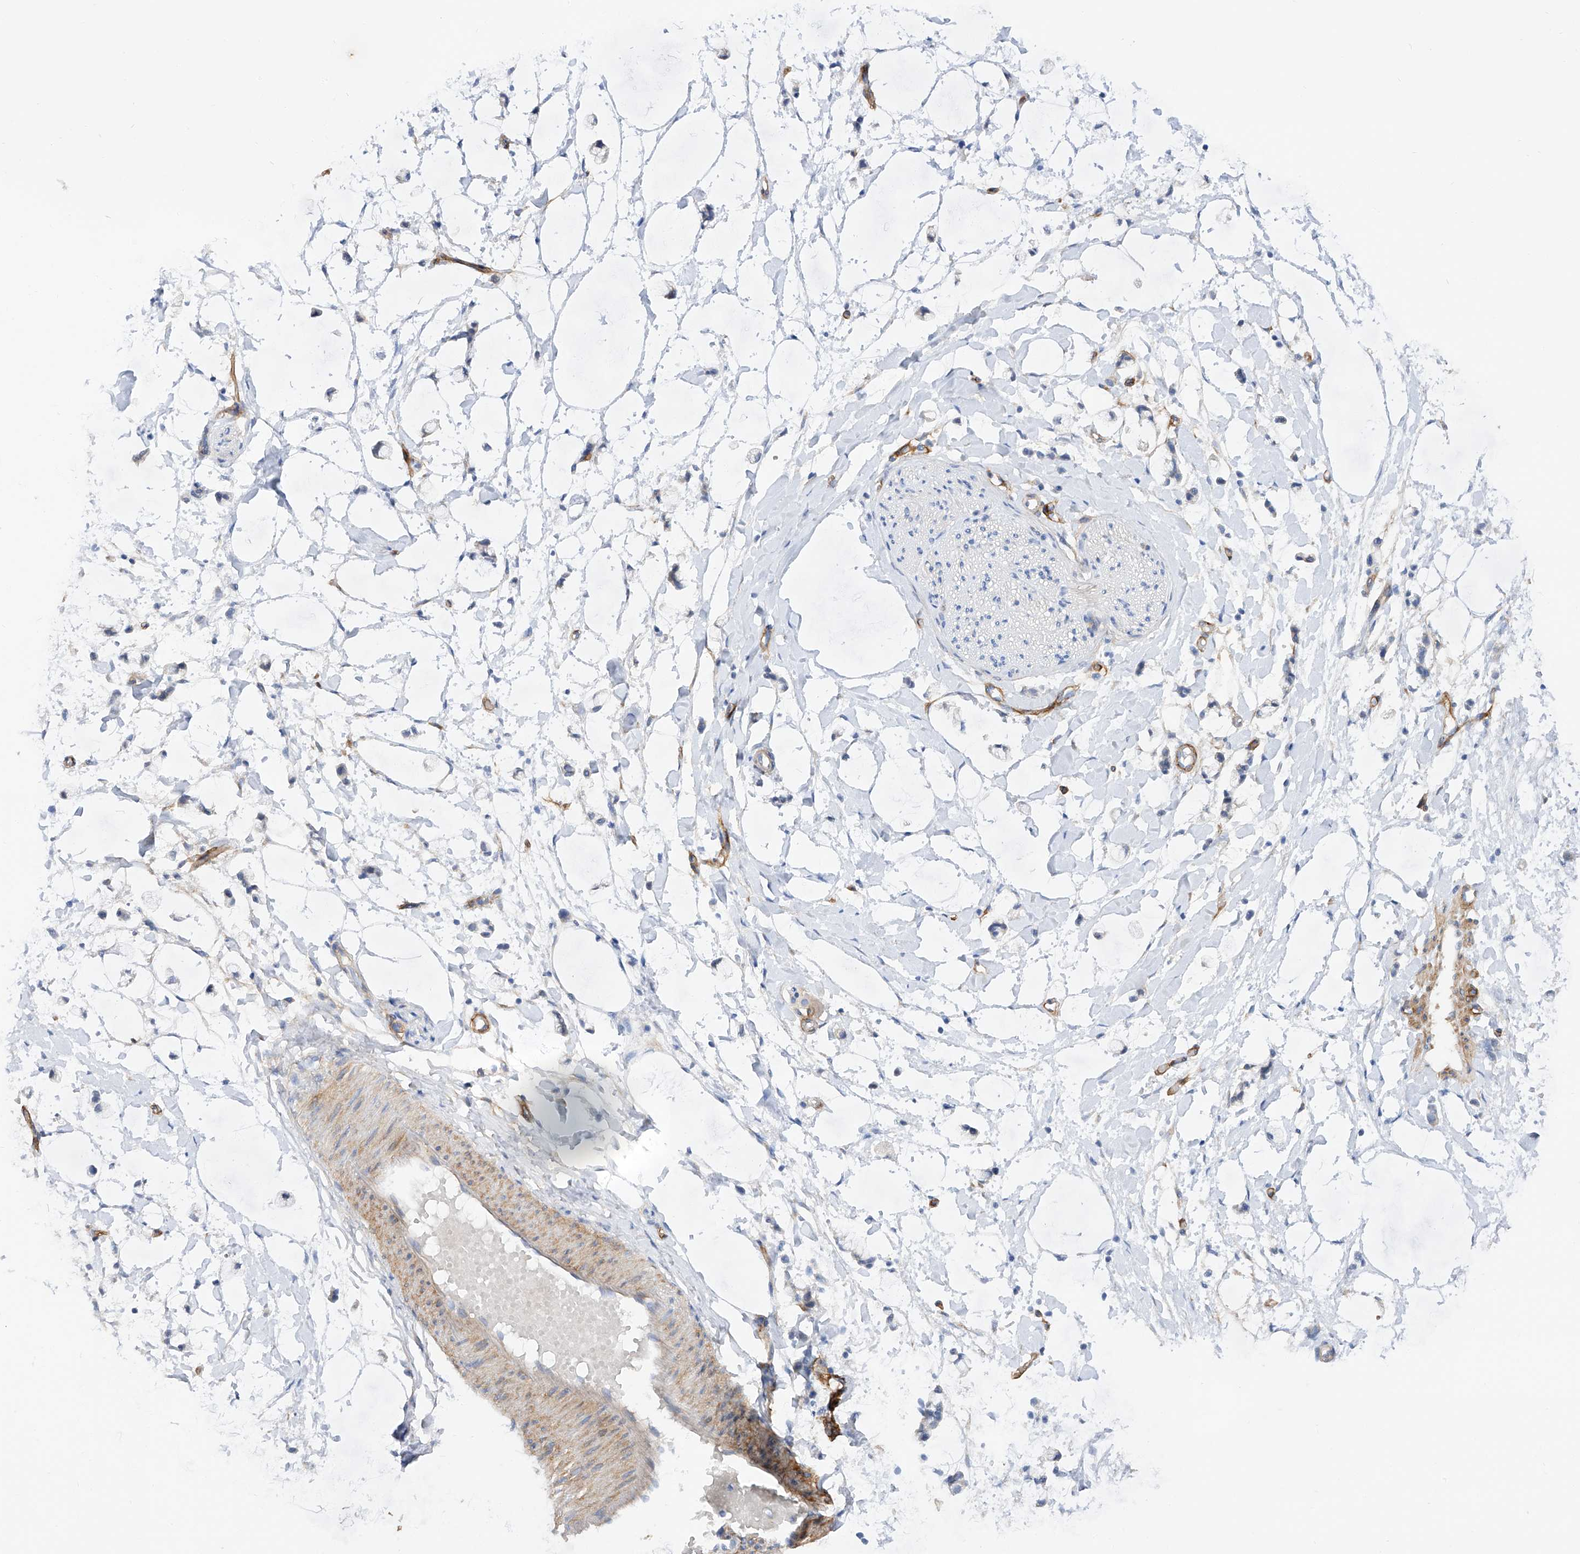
{"staining": {"intensity": "negative", "quantity": "none", "location": "none"}, "tissue": "adipose tissue", "cell_type": "Adipocytes", "image_type": "normal", "snomed": [{"axis": "morphology", "description": "Normal tissue, NOS"}, {"axis": "morphology", "description": "Adenocarcinoma, NOS"}, {"axis": "topography", "description": "Colon"}, {"axis": "topography", "description": "Peripheral nerve tissue"}], "caption": "Immunohistochemical staining of normal adipose tissue reveals no significant staining in adipocytes. Brightfield microscopy of IHC stained with DAB (3,3'-diaminobenzidine) (brown) and hematoxylin (blue), captured at high magnification.", "gene": "LCA5", "patient": {"sex": "male", "age": 14}}